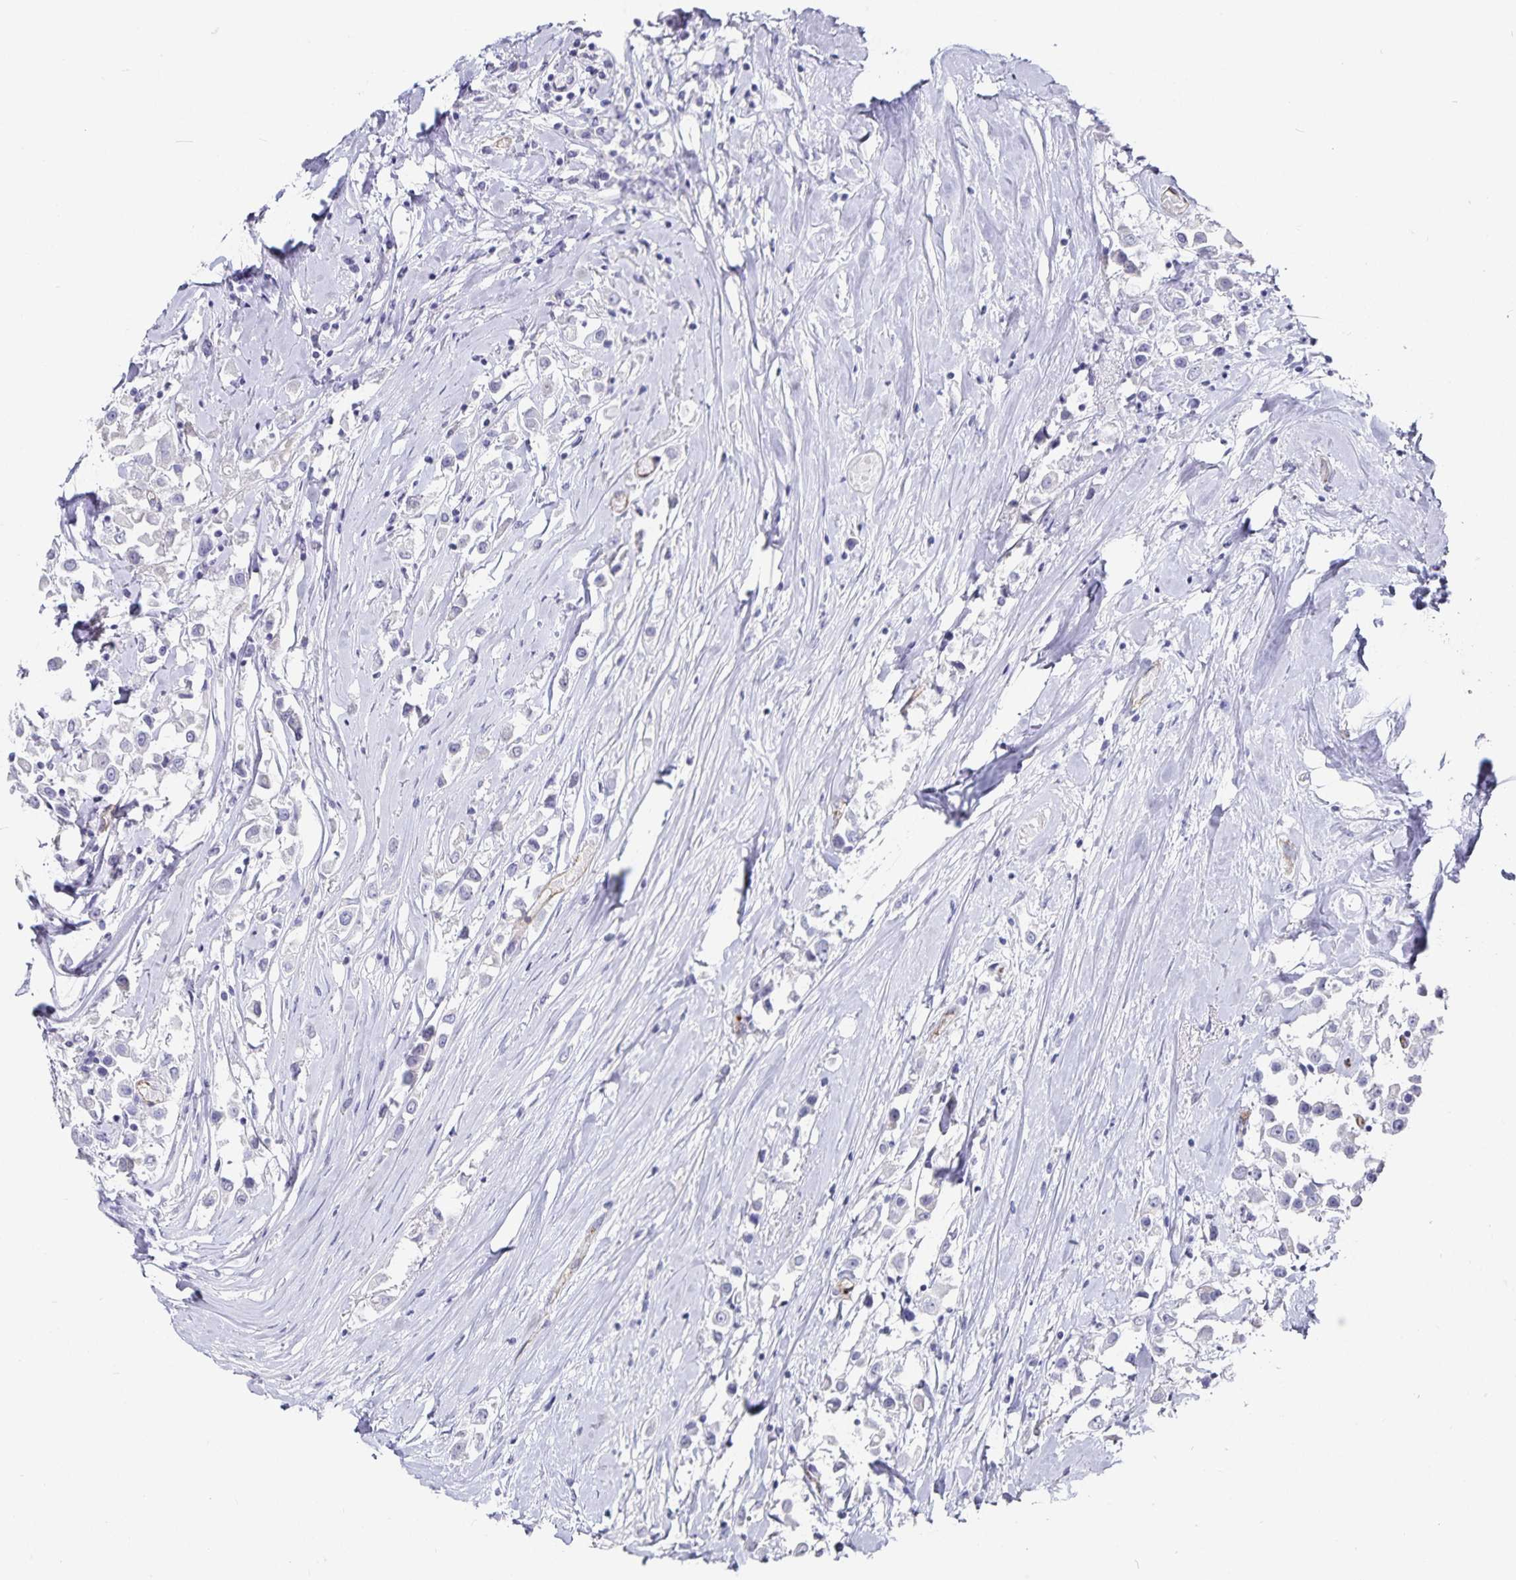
{"staining": {"intensity": "negative", "quantity": "none", "location": "none"}, "tissue": "breast cancer", "cell_type": "Tumor cells", "image_type": "cancer", "snomed": [{"axis": "morphology", "description": "Duct carcinoma"}, {"axis": "topography", "description": "Breast"}], "caption": "Tumor cells are negative for protein expression in human infiltrating ductal carcinoma (breast). Nuclei are stained in blue.", "gene": "PODXL", "patient": {"sex": "female", "age": 61}}